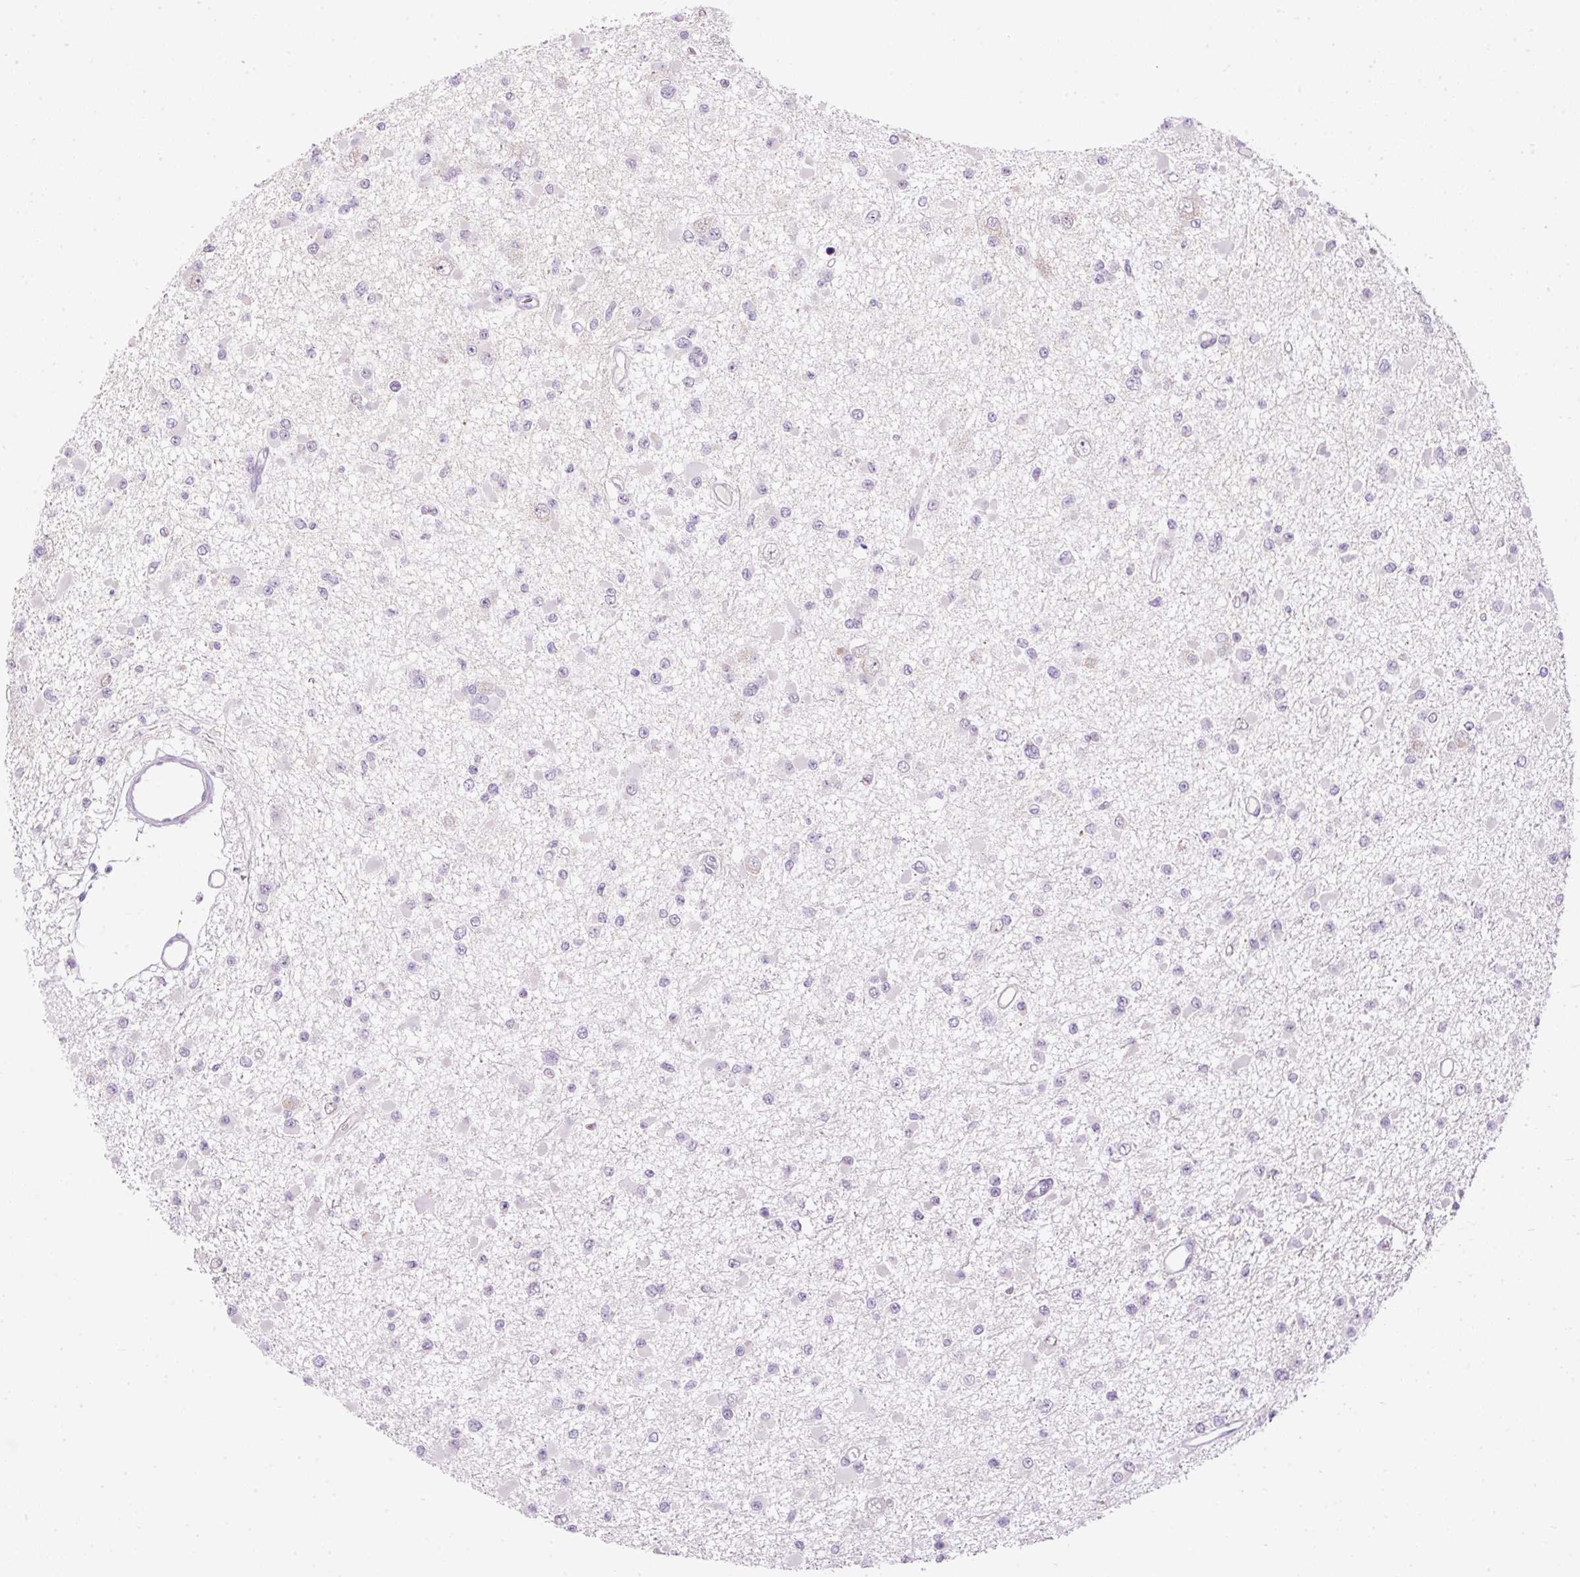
{"staining": {"intensity": "negative", "quantity": "none", "location": "none"}, "tissue": "glioma", "cell_type": "Tumor cells", "image_type": "cancer", "snomed": [{"axis": "morphology", "description": "Glioma, malignant, Low grade"}, {"axis": "topography", "description": "Brain"}], "caption": "Glioma stained for a protein using IHC displays no positivity tumor cells.", "gene": "KPNA2", "patient": {"sex": "female", "age": 22}}